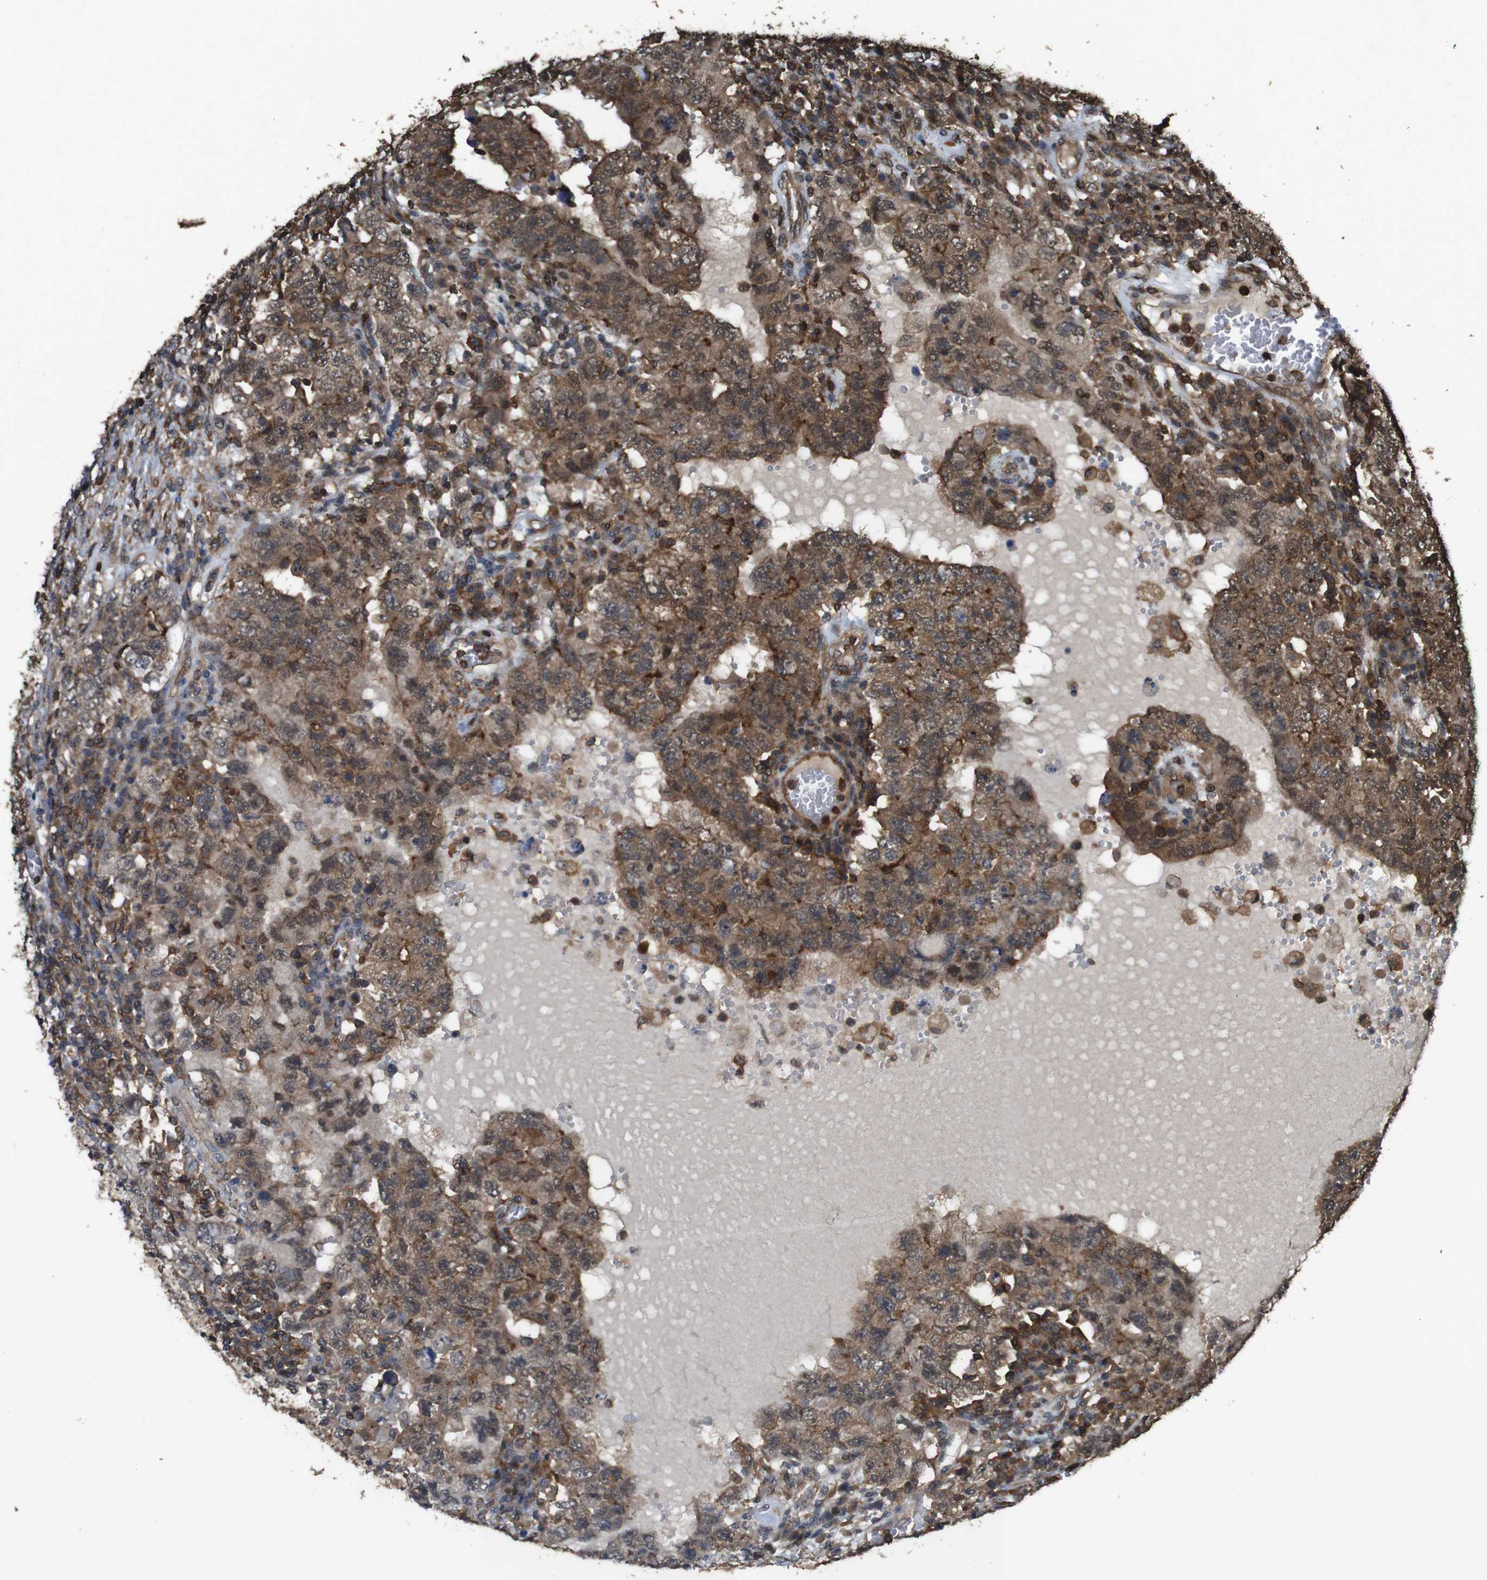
{"staining": {"intensity": "moderate", "quantity": ">75%", "location": "cytoplasmic/membranous"}, "tissue": "testis cancer", "cell_type": "Tumor cells", "image_type": "cancer", "snomed": [{"axis": "morphology", "description": "Carcinoma, Embryonal, NOS"}, {"axis": "topography", "description": "Testis"}], "caption": "DAB (3,3'-diaminobenzidine) immunohistochemical staining of human testis cancer (embryonal carcinoma) displays moderate cytoplasmic/membranous protein positivity in approximately >75% of tumor cells.", "gene": "BAG4", "patient": {"sex": "male", "age": 26}}